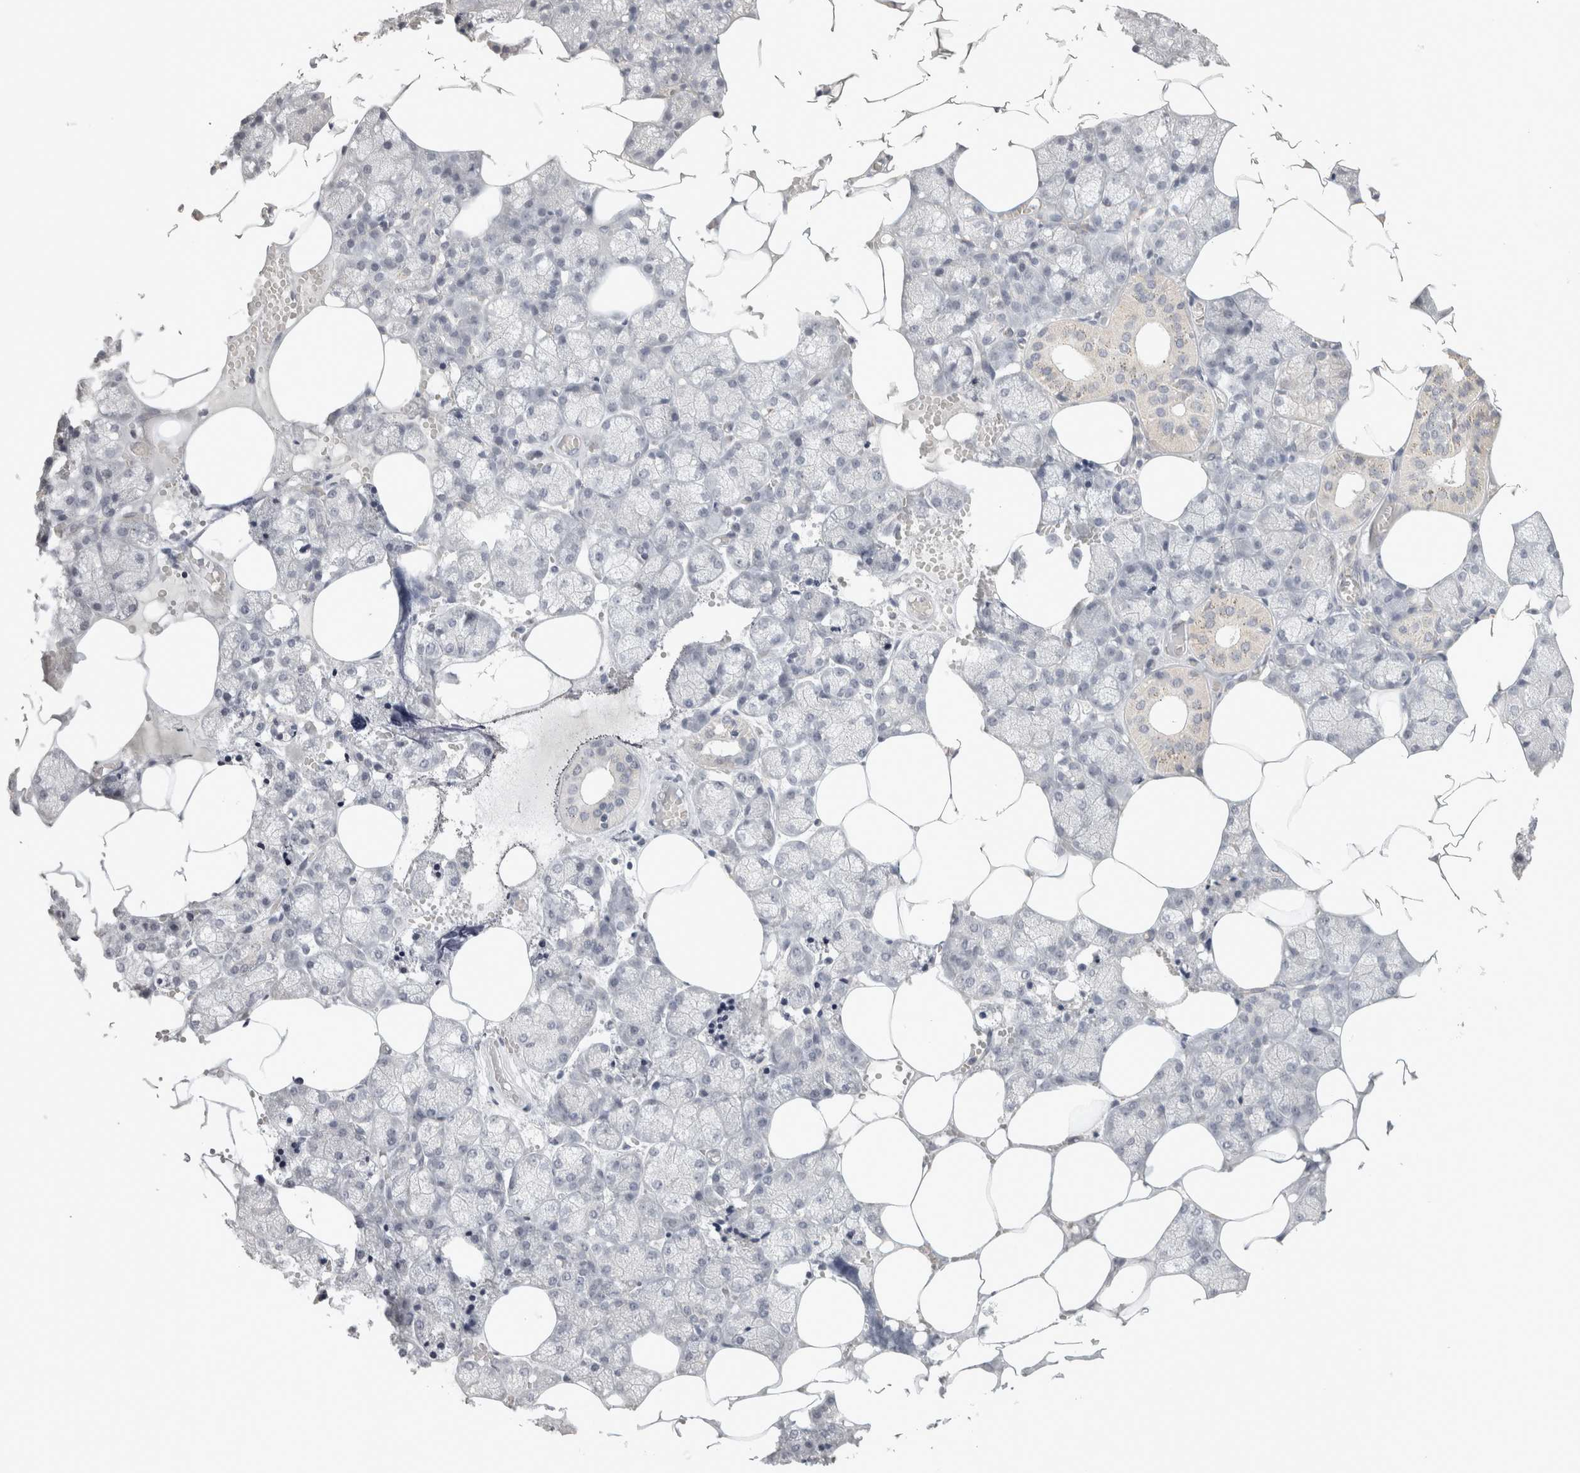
{"staining": {"intensity": "negative", "quantity": "none", "location": "none"}, "tissue": "salivary gland", "cell_type": "Glandular cells", "image_type": "normal", "snomed": [{"axis": "morphology", "description": "Normal tissue, NOS"}, {"axis": "topography", "description": "Salivary gland"}], "caption": "A micrograph of human salivary gland is negative for staining in glandular cells. The staining is performed using DAB brown chromogen with nuclei counter-stained in using hematoxylin.", "gene": "HAVCR2", "patient": {"sex": "male", "age": 62}}